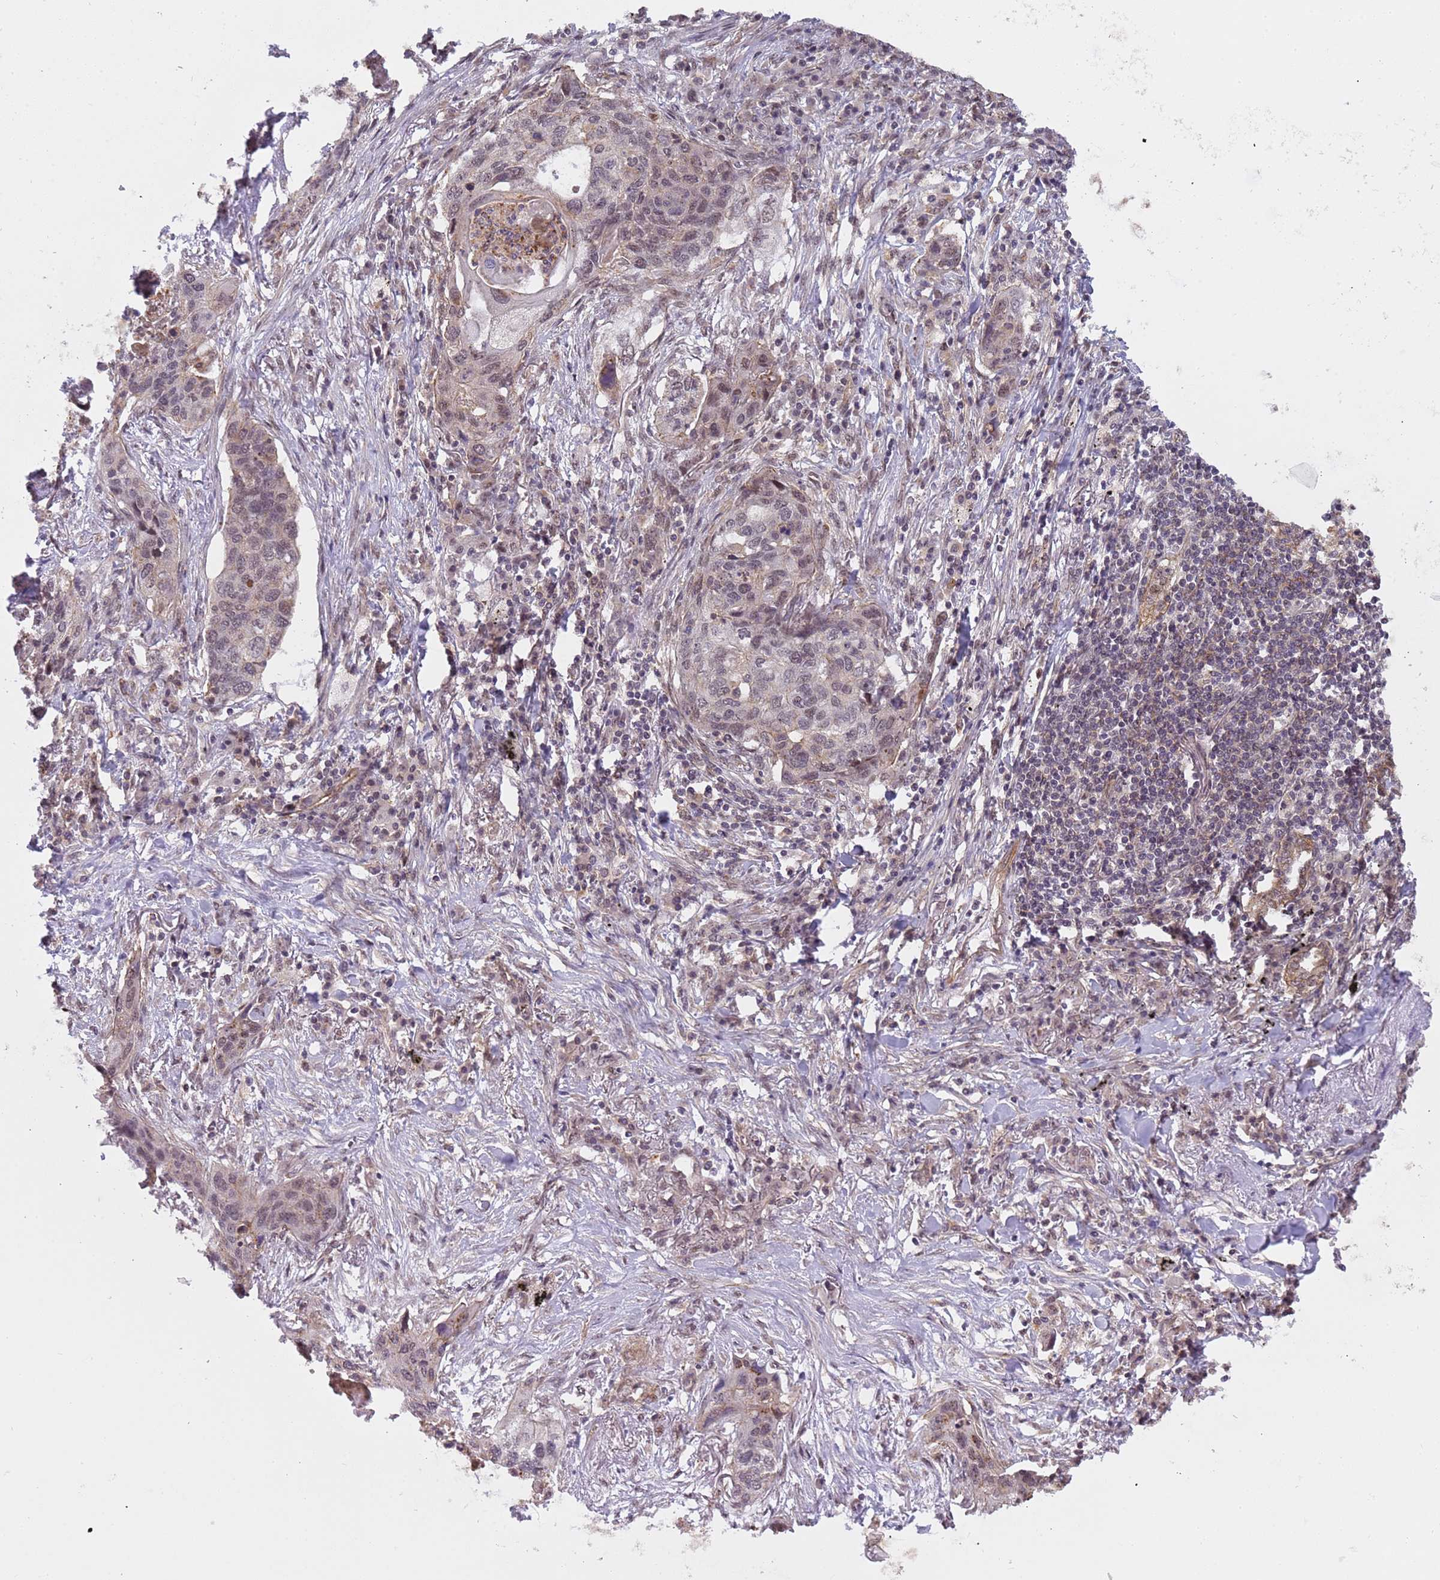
{"staining": {"intensity": "weak", "quantity": "25%-75%", "location": "nuclear"}, "tissue": "lung cancer", "cell_type": "Tumor cells", "image_type": "cancer", "snomed": [{"axis": "morphology", "description": "Squamous cell carcinoma, NOS"}, {"axis": "topography", "description": "Lung"}], "caption": "Human lung cancer stained with a brown dye exhibits weak nuclear positive positivity in about 25%-75% of tumor cells.", "gene": "EMC2", "patient": {"sex": "female", "age": 63}}